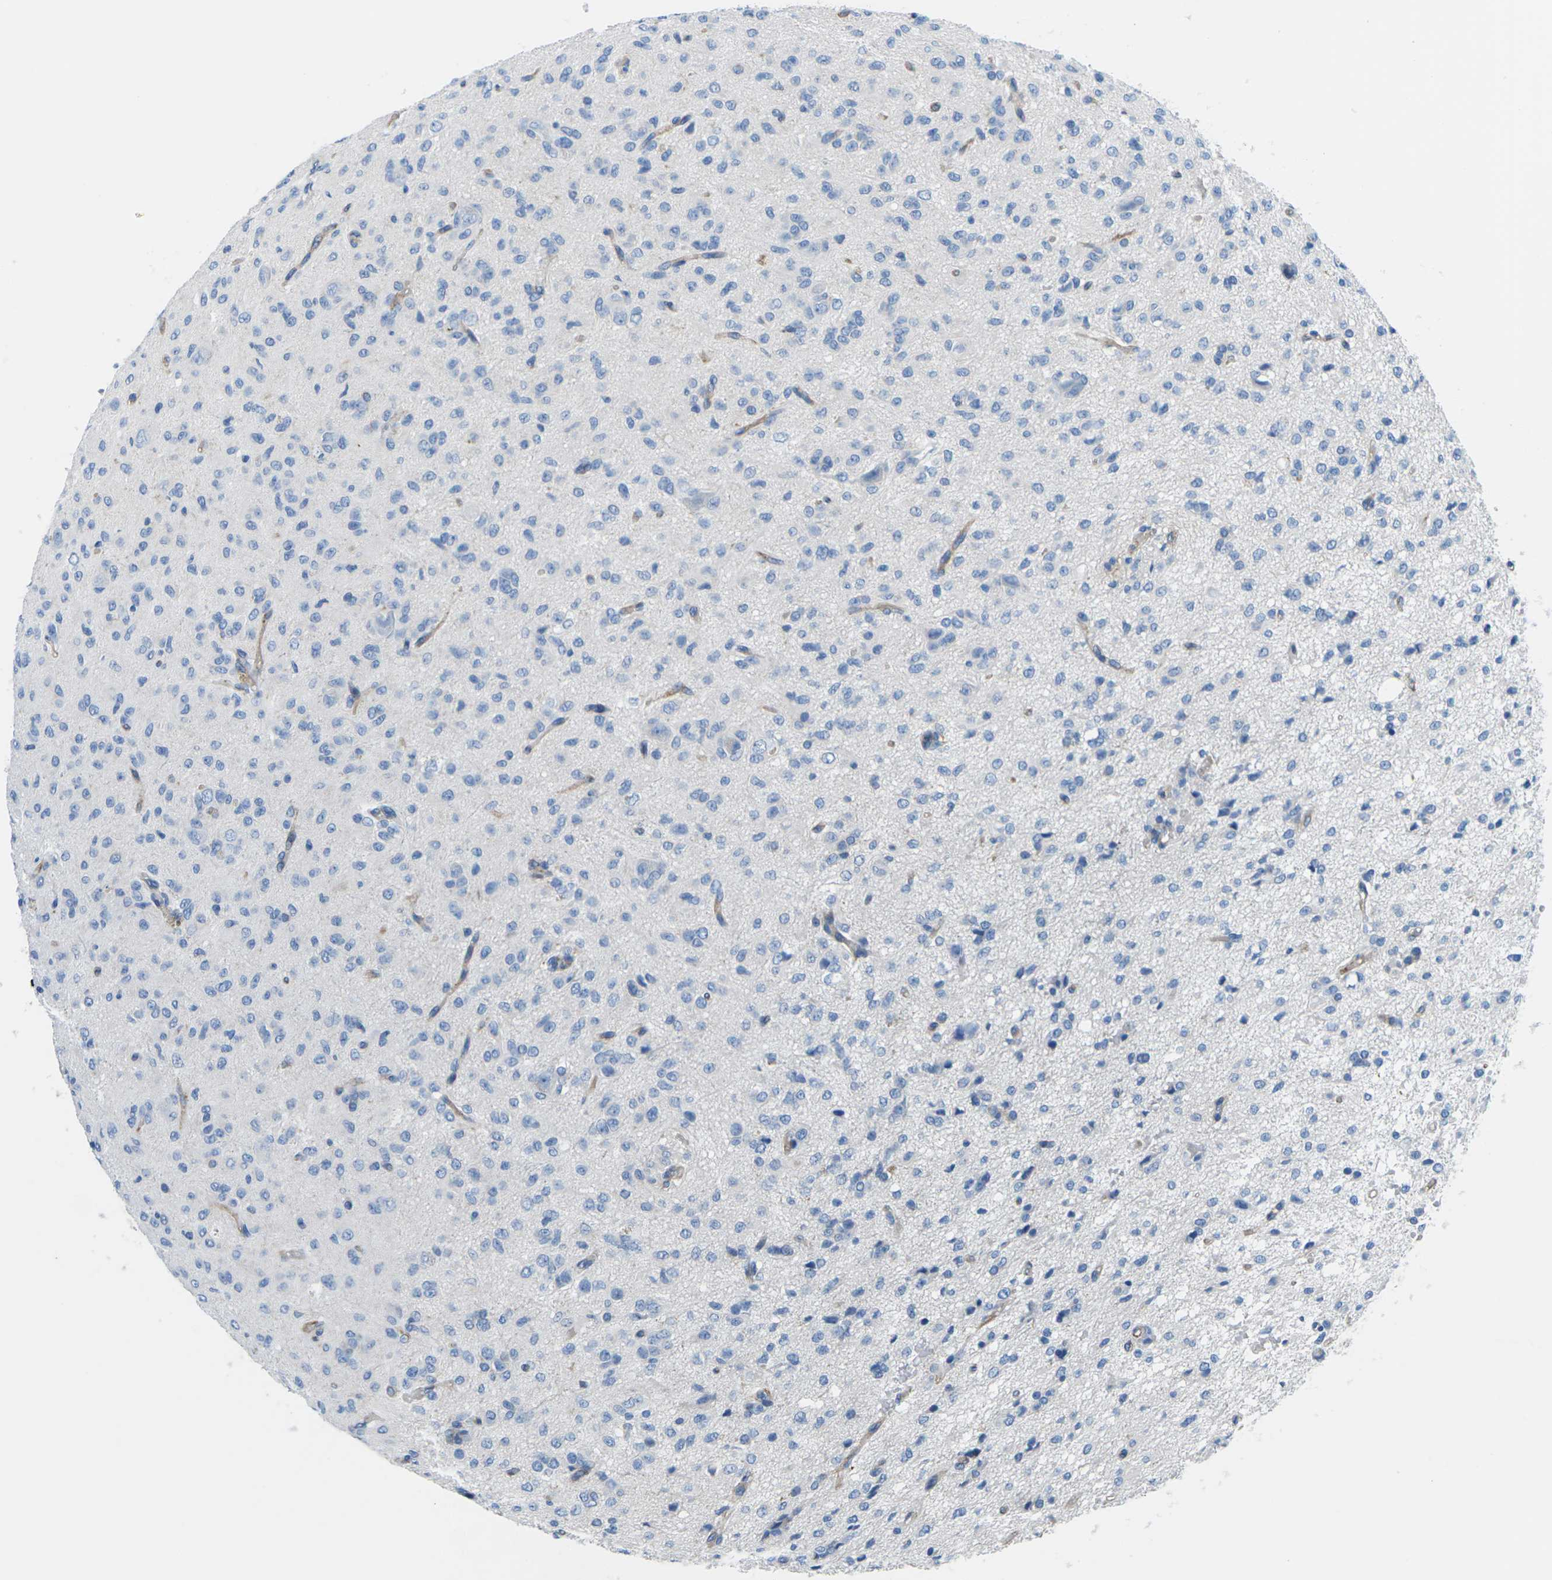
{"staining": {"intensity": "negative", "quantity": "none", "location": "none"}, "tissue": "glioma", "cell_type": "Tumor cells", "image_type": "cancer", "snomed": [{"axis": "morphology", "description": "Glioma, malignant, High grade"}, {"axis": "topography", "description": "Brain"}], "caption": "Immunohistochemistry (IHC) photomicrograph of human malignant glioma (high-grade) stained for a protein (brown), which displays no staining in tumor cells.", "gene": "SYNGR2", "patient": {"sex": "female", "age": 59}}